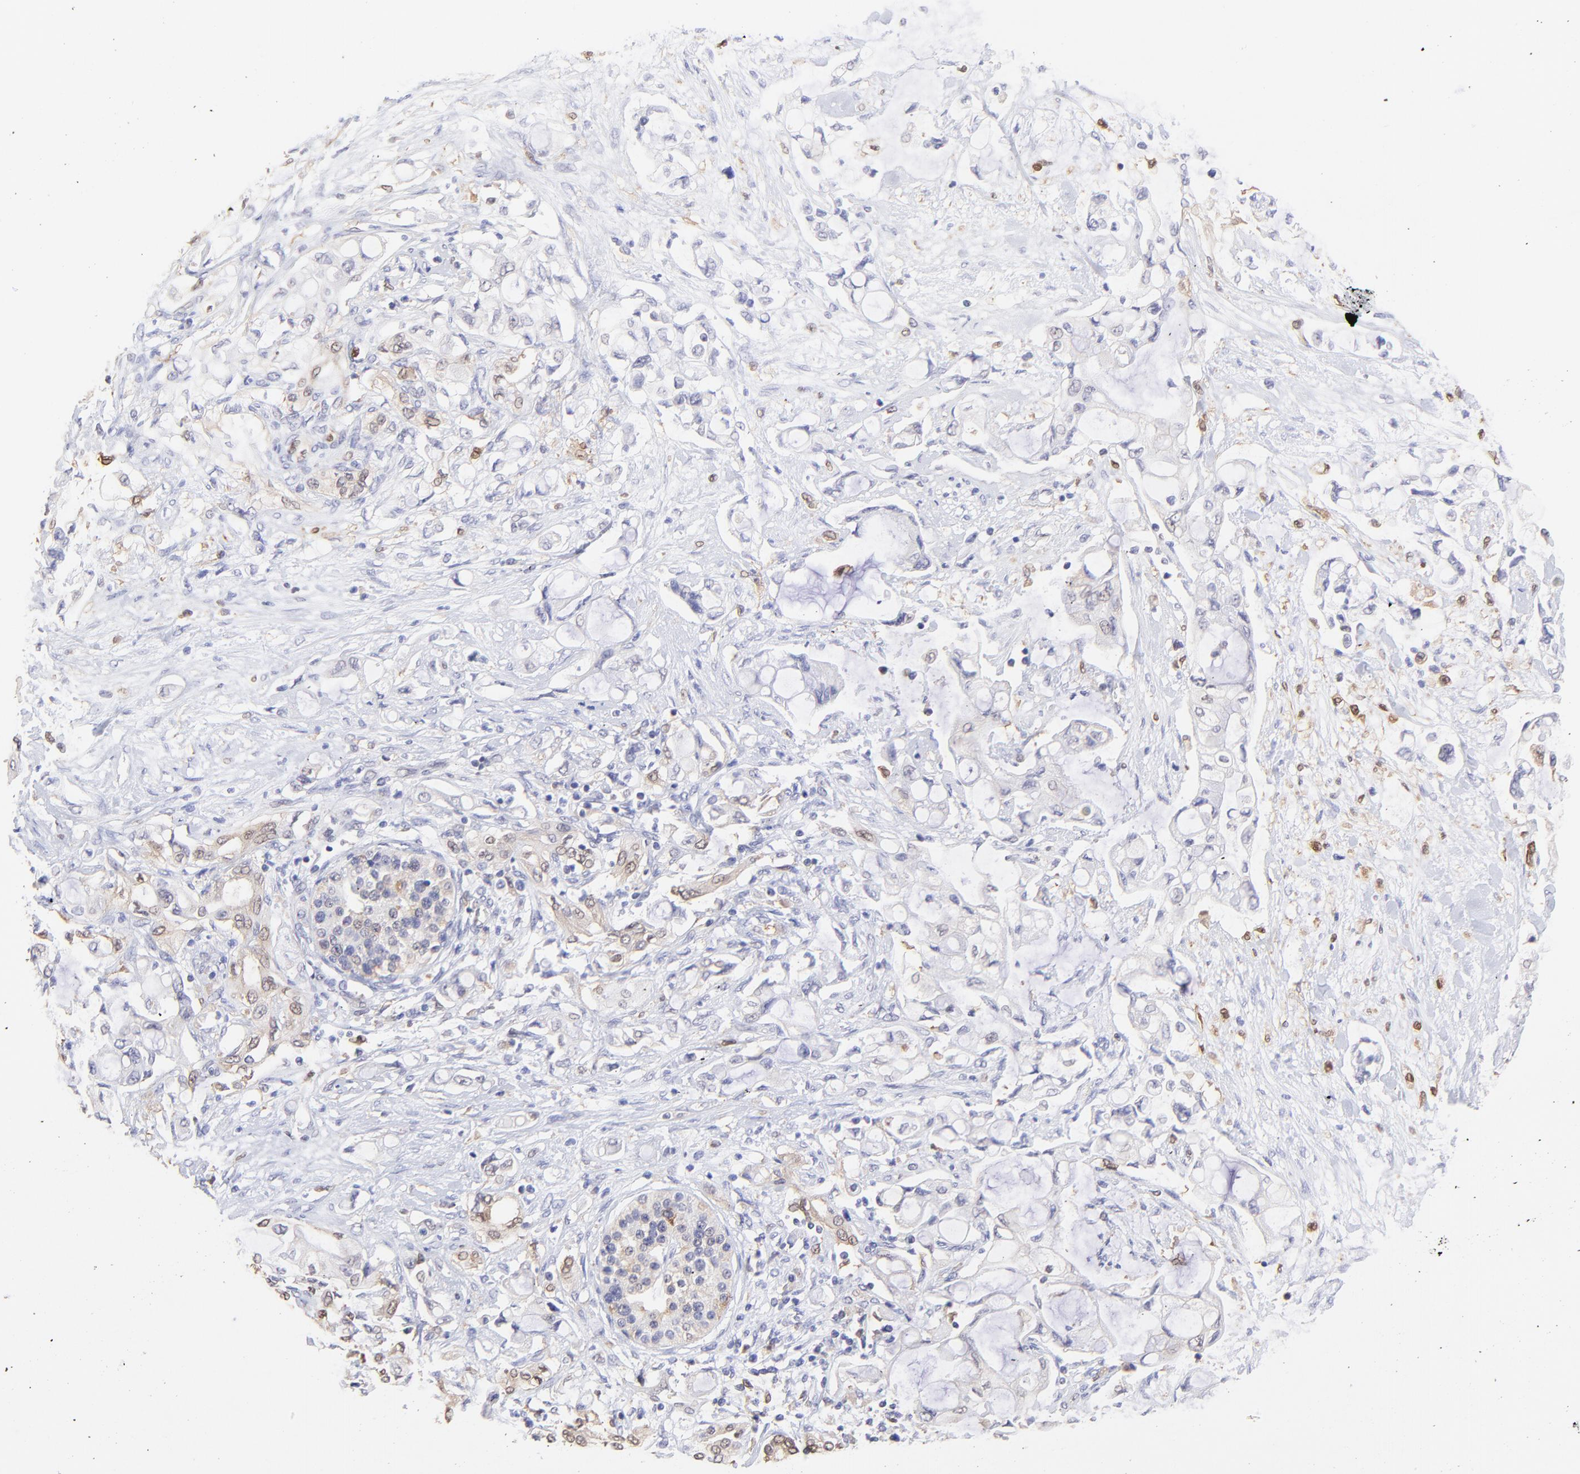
{"staining": {"intensity": "weak", "quantity": "<25%", "location": "cytoplasmic/membranous,nuclear"}, "tissue": "pancreatic cancer", "cell_type": "Tumor cells", "image_type": "cancer", "snomed": [{"axis": "morphology", "description": "Adenocarcinoma, NOS"}, {"axis": "topography", "description": "Pancreas"}], "caption": "Immunohistochemical staining of pancreatic cancer reveals no significant staining in tumor cells. The staining was performed using DAB (3,3'-diaminobenzidine) to visualize the protein expression in brown, while the nuclei were stained in blue with hematoxylin (Magnification: 20x).", "gene": "HYAL1", "patient": {"sex": "female", "age": 70}}